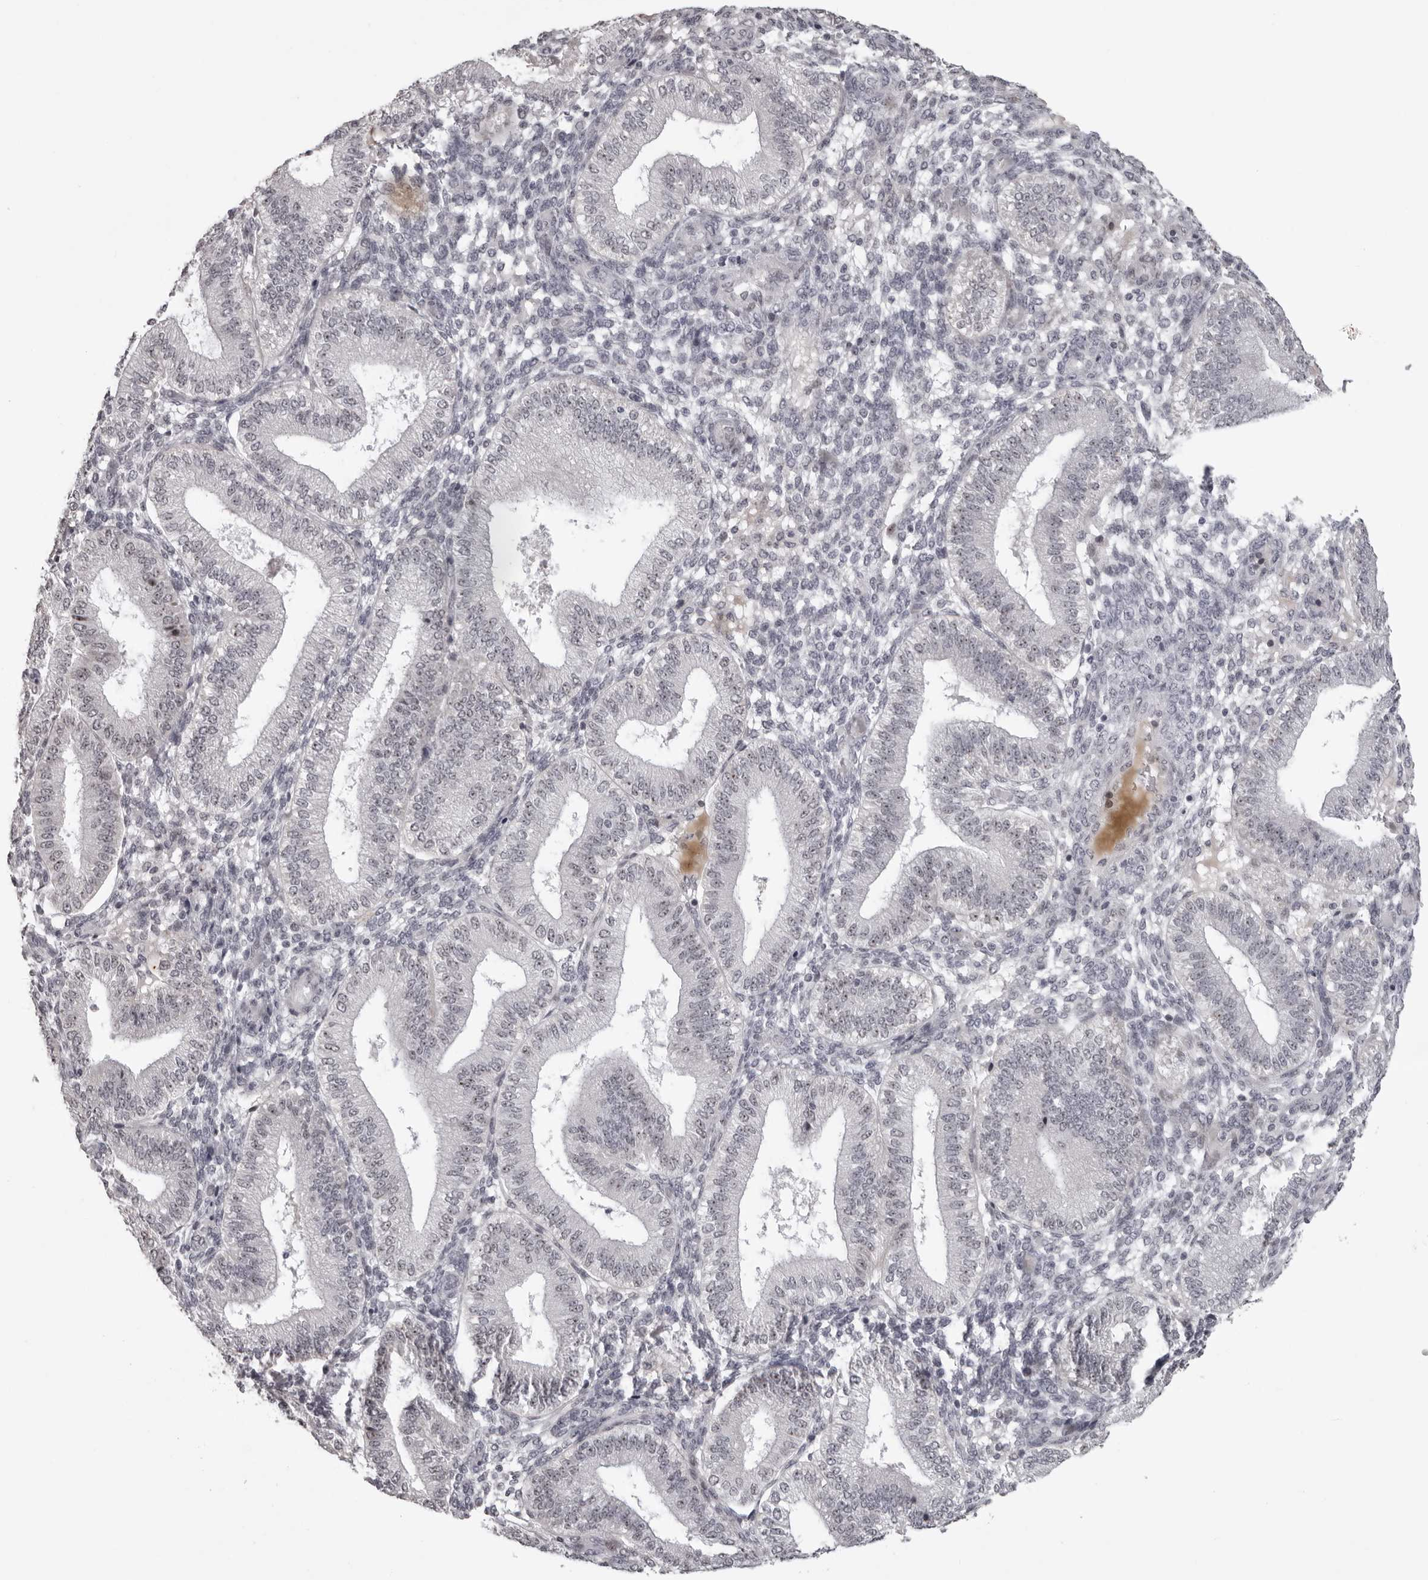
{"staining": {"intensity": "negative", "quantity": "none", "location": "none"}, "tissue": "endometrium", "cell_type": "Cells in endometrial stroma", "image_type": "normal", "snomed": [{"axis": "morphology", "description": "Normal tissue, NOS"}, {"axis": "topography", "description": "Endometrium"}], "caption": "A high-resolution micrograph shows IHC staining of normal endometrium, which displays no significant staining in cells in endometrial stroma.", "gene": "HELZ", "patient": {"sex": "female", "age": 39}}